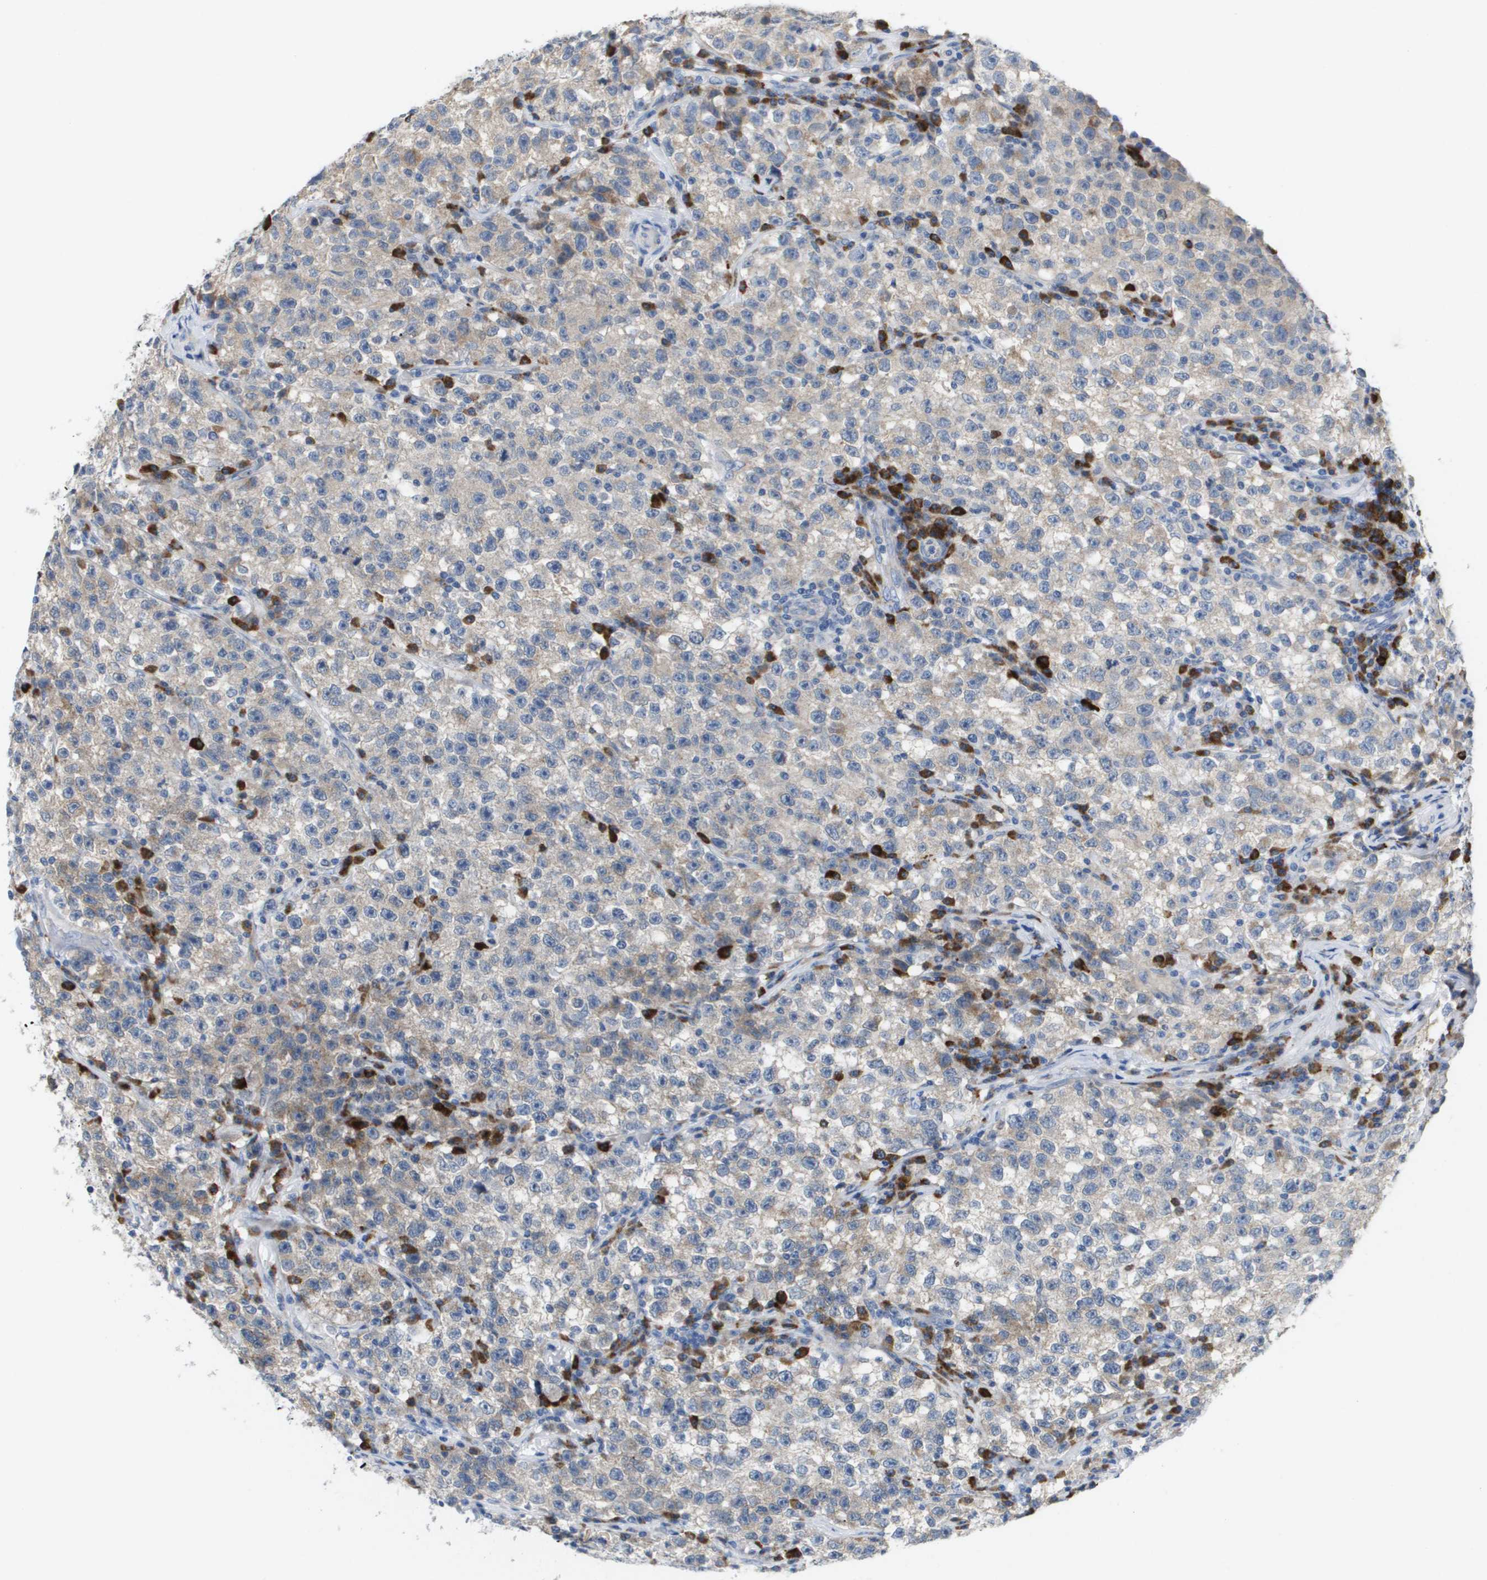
{"staining": {"intensity": "negative", "quantity": "none", "location": "none"}, "tissue": "testis cancer", "cell_type": "Tumor cells", "image_type": "cancer", "snomed": [{"axis": "morphology", "description": "Seminoma, NOS"}, {"axis": "topography", "description": "Testis"}], "caption": "Immunohistochemistry (IHC) of human testis cancer (seminoma) exhibits no staining in tumor cells.", "gene": "CD3G", "patient": {"sex": "male", "age": 22}}